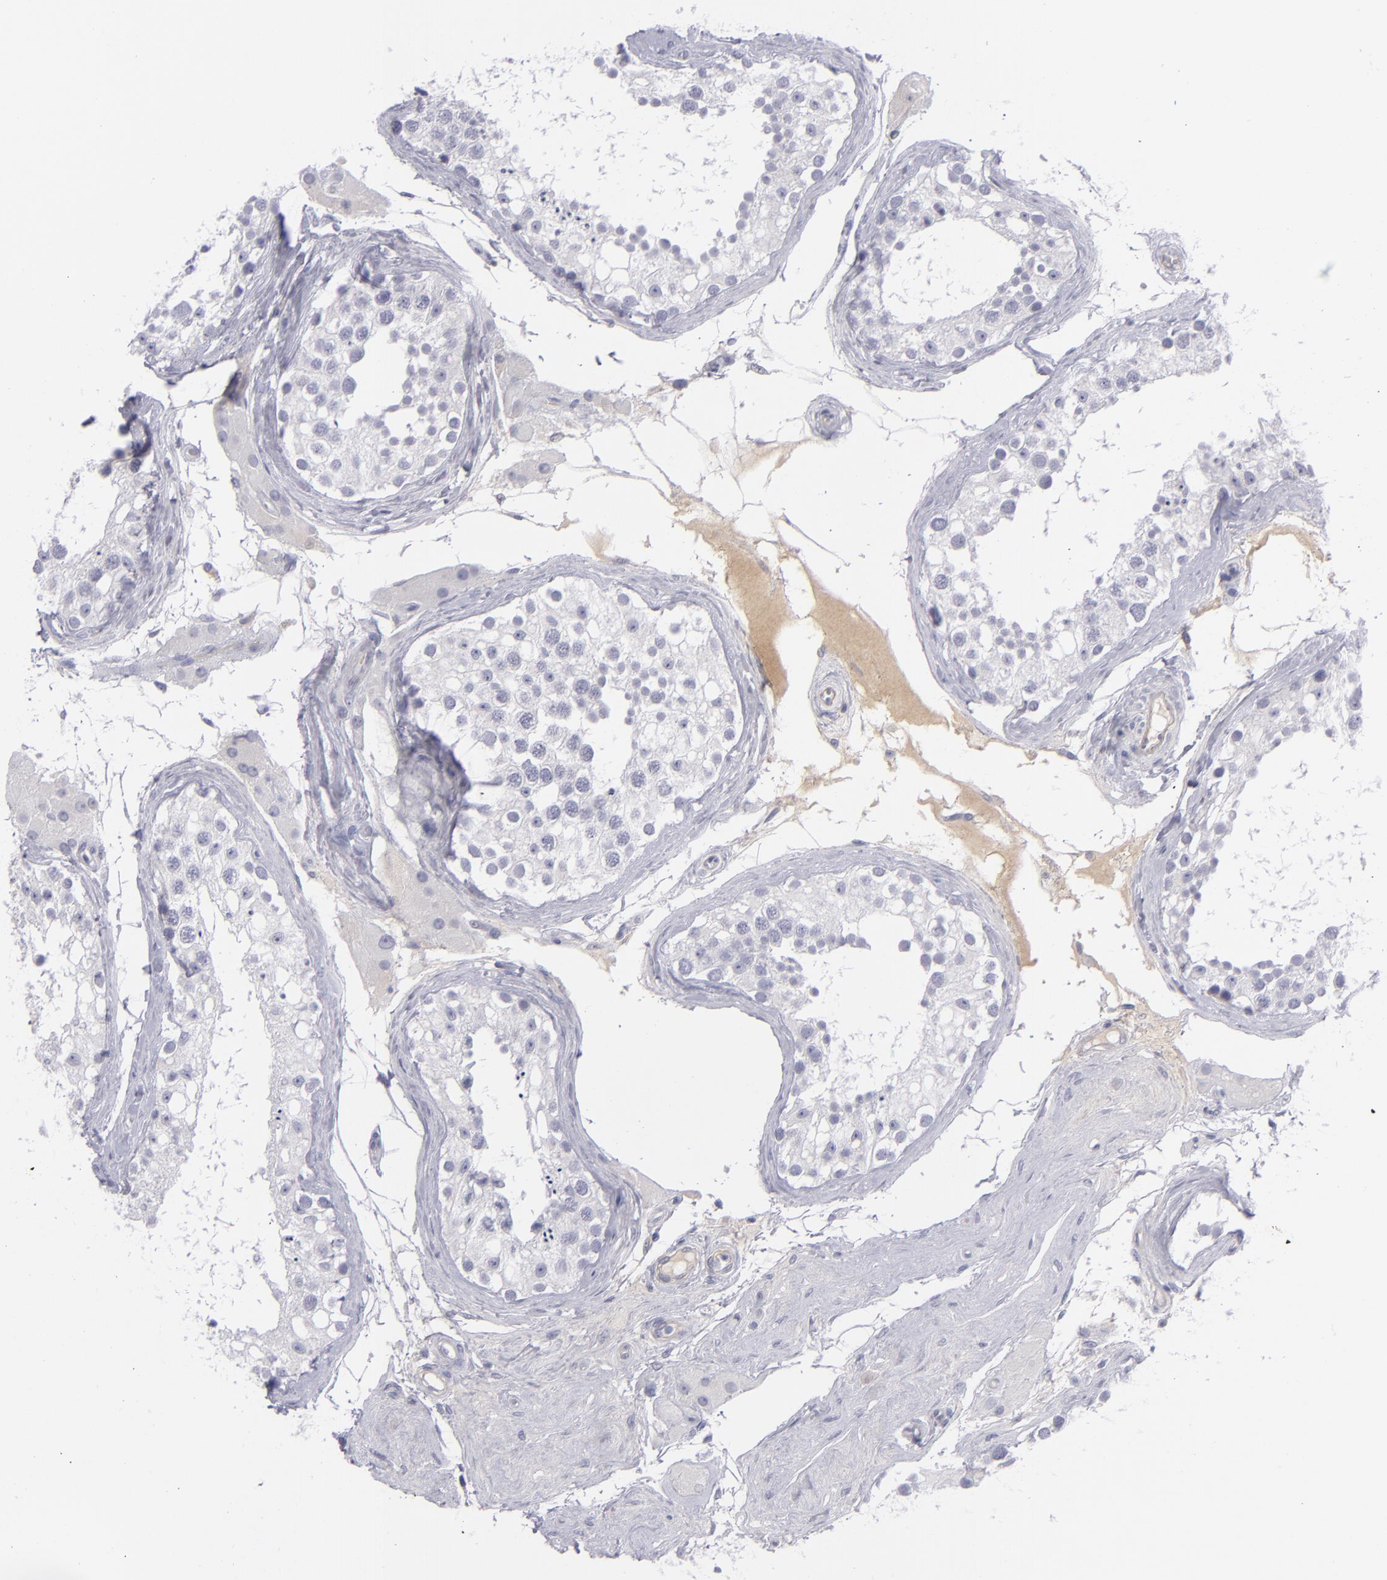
{"staining": {"intensity": "negative", "quantity": "none", "location": "none"}, "tissue": "testis", "cell_type": "Cells in seminiferous ducts", "image_type": "normal", "snomed": [{"axis": "morphology", "description": "Normal tissue, NOS"}, {"axis": "topography", "description": "Testis"}], "caption": "This is a histopathology image of immunohistochemistry staining of normal testis, which shows no staining in cells in seminiferous ducts. (Immunohistochemistry, brightfield microscopy, high magnification).", "gene": "ITGB4", "patient": {"sex": "male", "age": 68}}